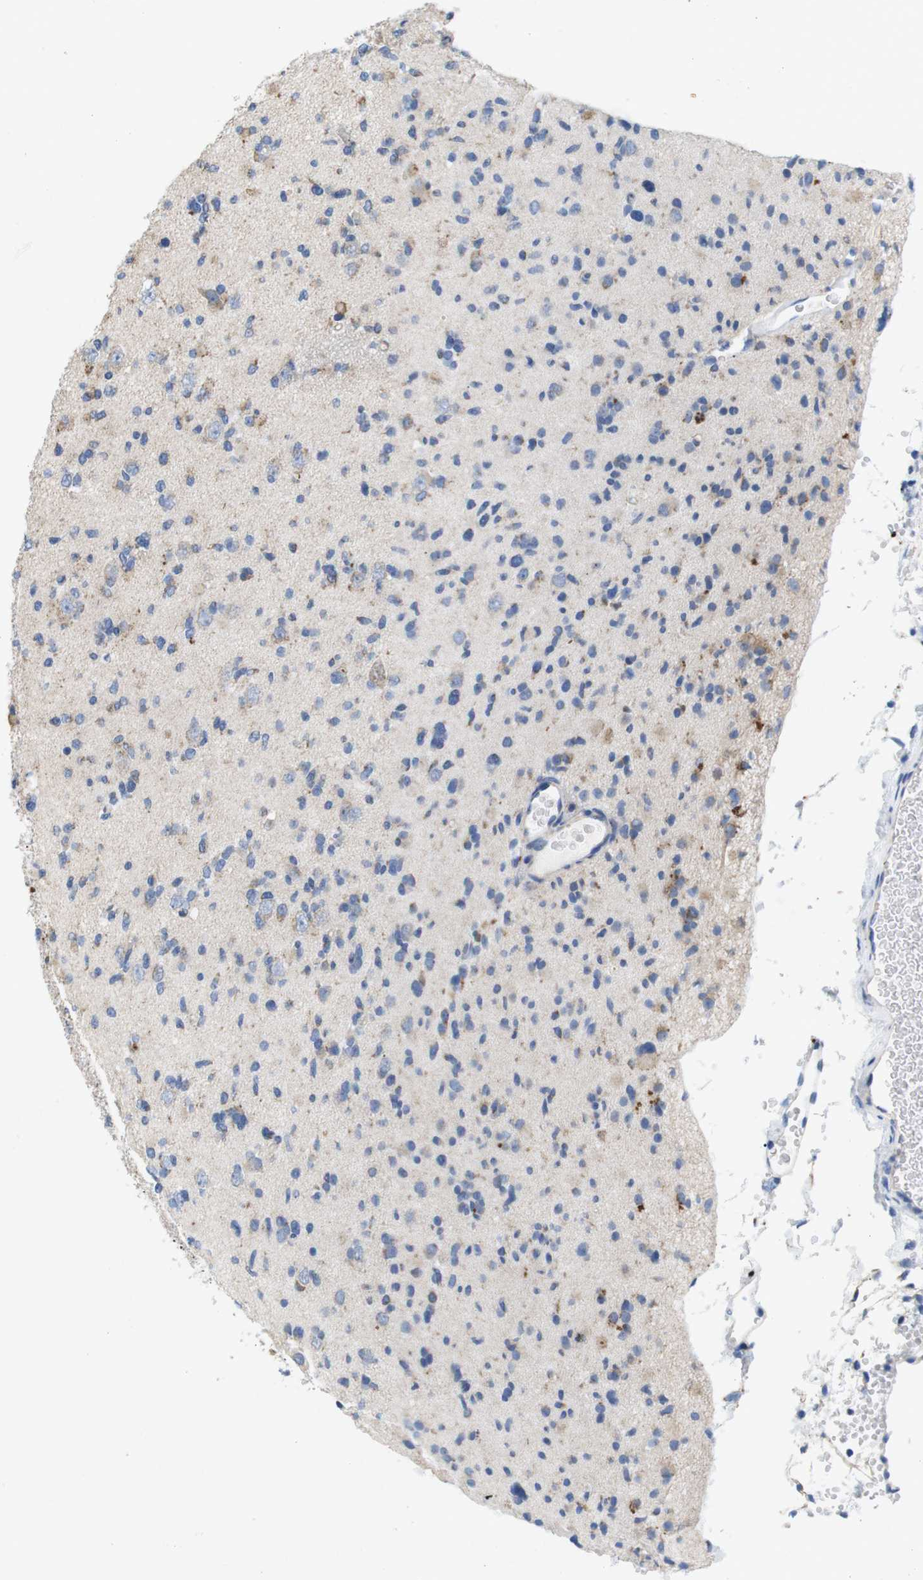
{"staining": {"intensity": "weak", "quantity": "<25%", "location": "cytoplasmic/membranous"}, "tissue": "glioma", "cell_type": "Tumor cells", "image_type": "cancer", "snomed": [{"axis": "morphology", "description": "Glioma, malignant, Low grade"}, {"axis": "topography", "description": "Brain"}], "caption": "Tumor cells are negative for protein expression in human low-grade glioma (malignant).", "gene": "F2RL1", "patient": {"sex": "female", "age": 22}}